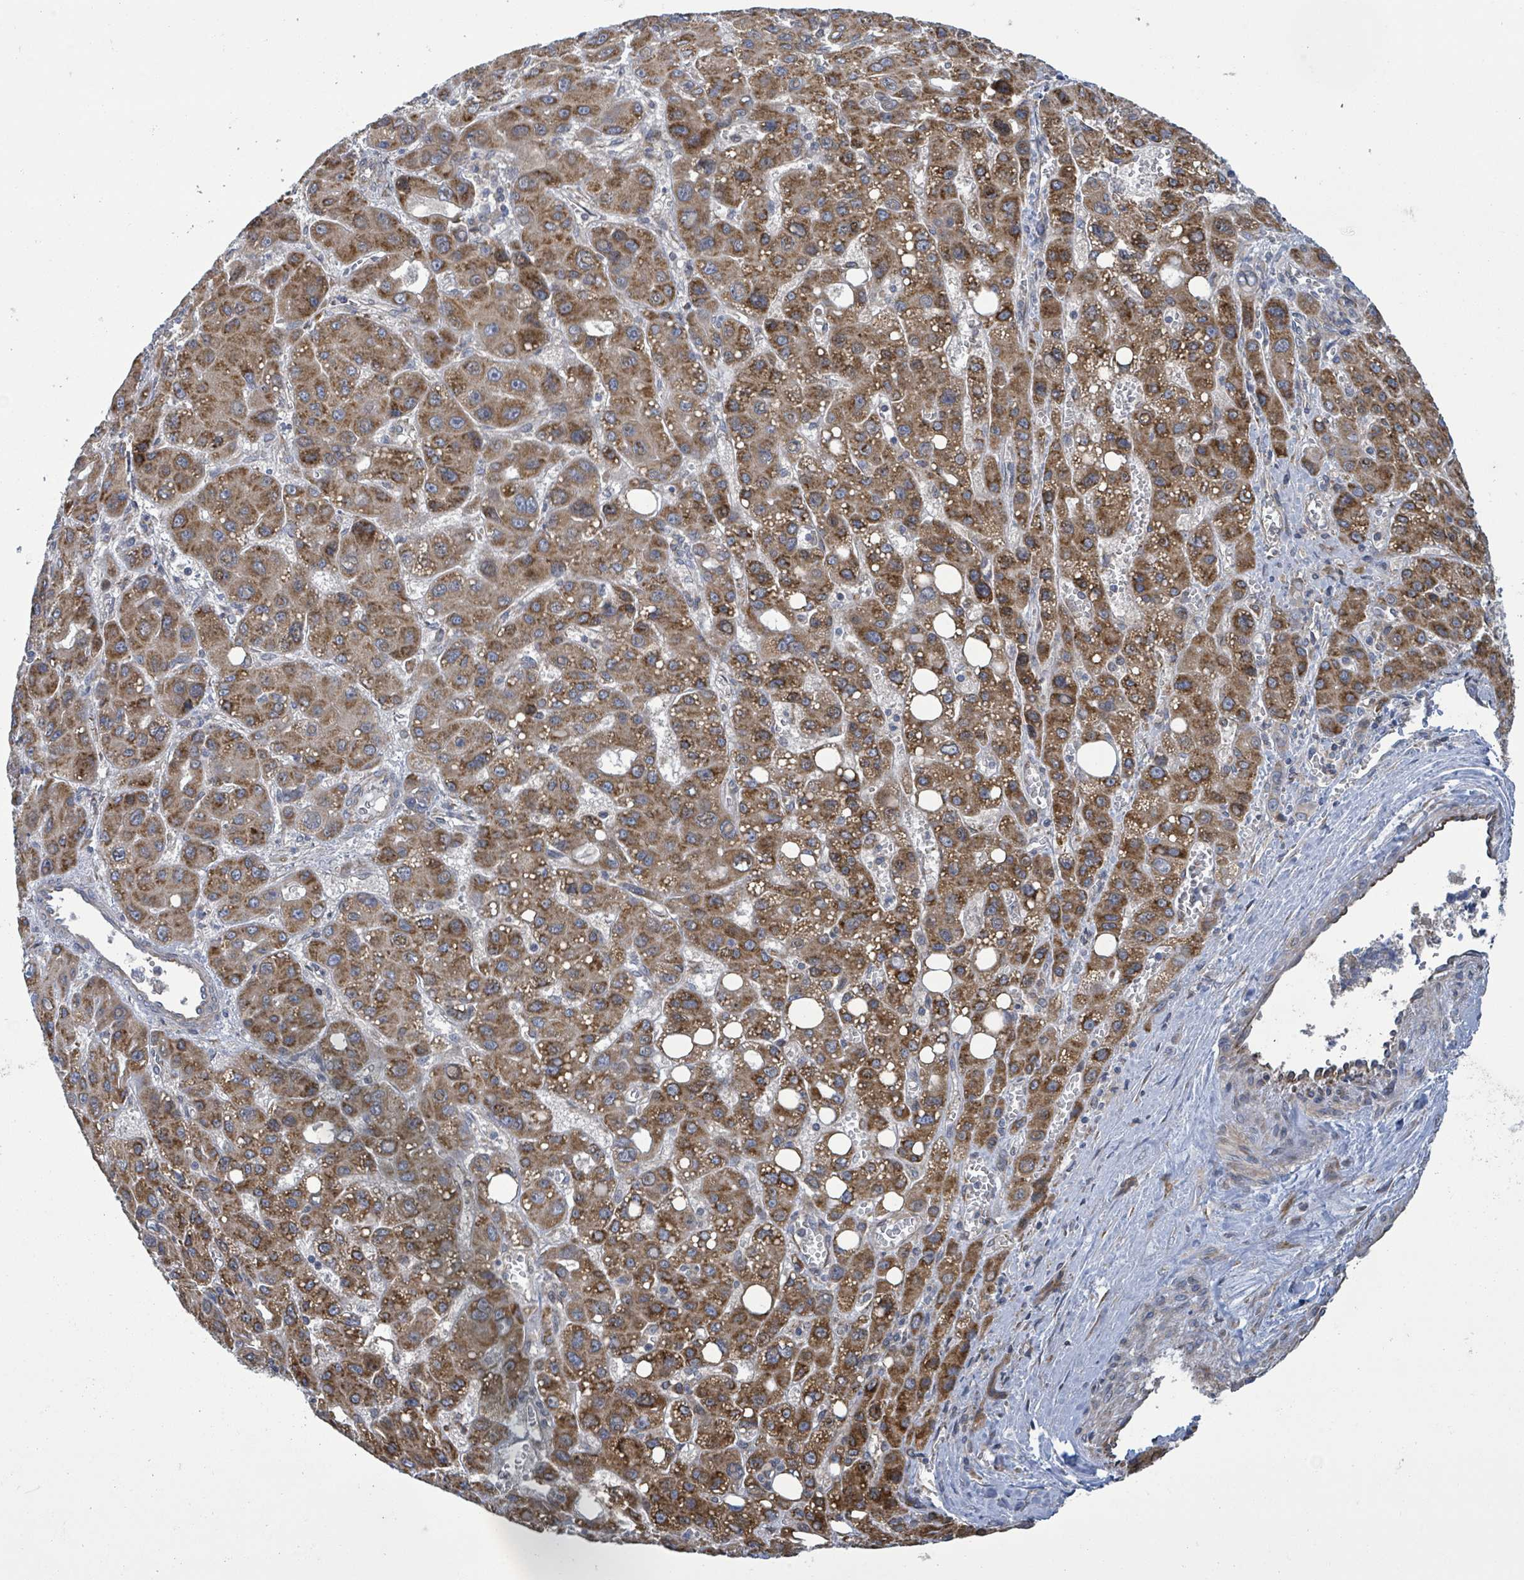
{"staining": {"intensity": "moderate", "quantity": ">75%", "location": "cytoplasmic/membranous"}, "tissue": "liver cancer", "cell_type": "Tumor cells", "image_type": "cancer", "snomed": [{"axis": "morphology", "description": "Carcinoma, Hepatocellular, NOS"}, {"axis": "topography", "description": "Liver"}], "caption": "A histopathology image of hepatocellular carcinoma (liver) stained for a protein displays moderate cytoplasmic/membranous brown staining in tumor cells. (DAB (3,3'-diaminobenzidine) IHC, brown staining for protein, blue staining for nuclei).", "gene": "NOMO1", "patient": {"sex": "male", "age": 55}}